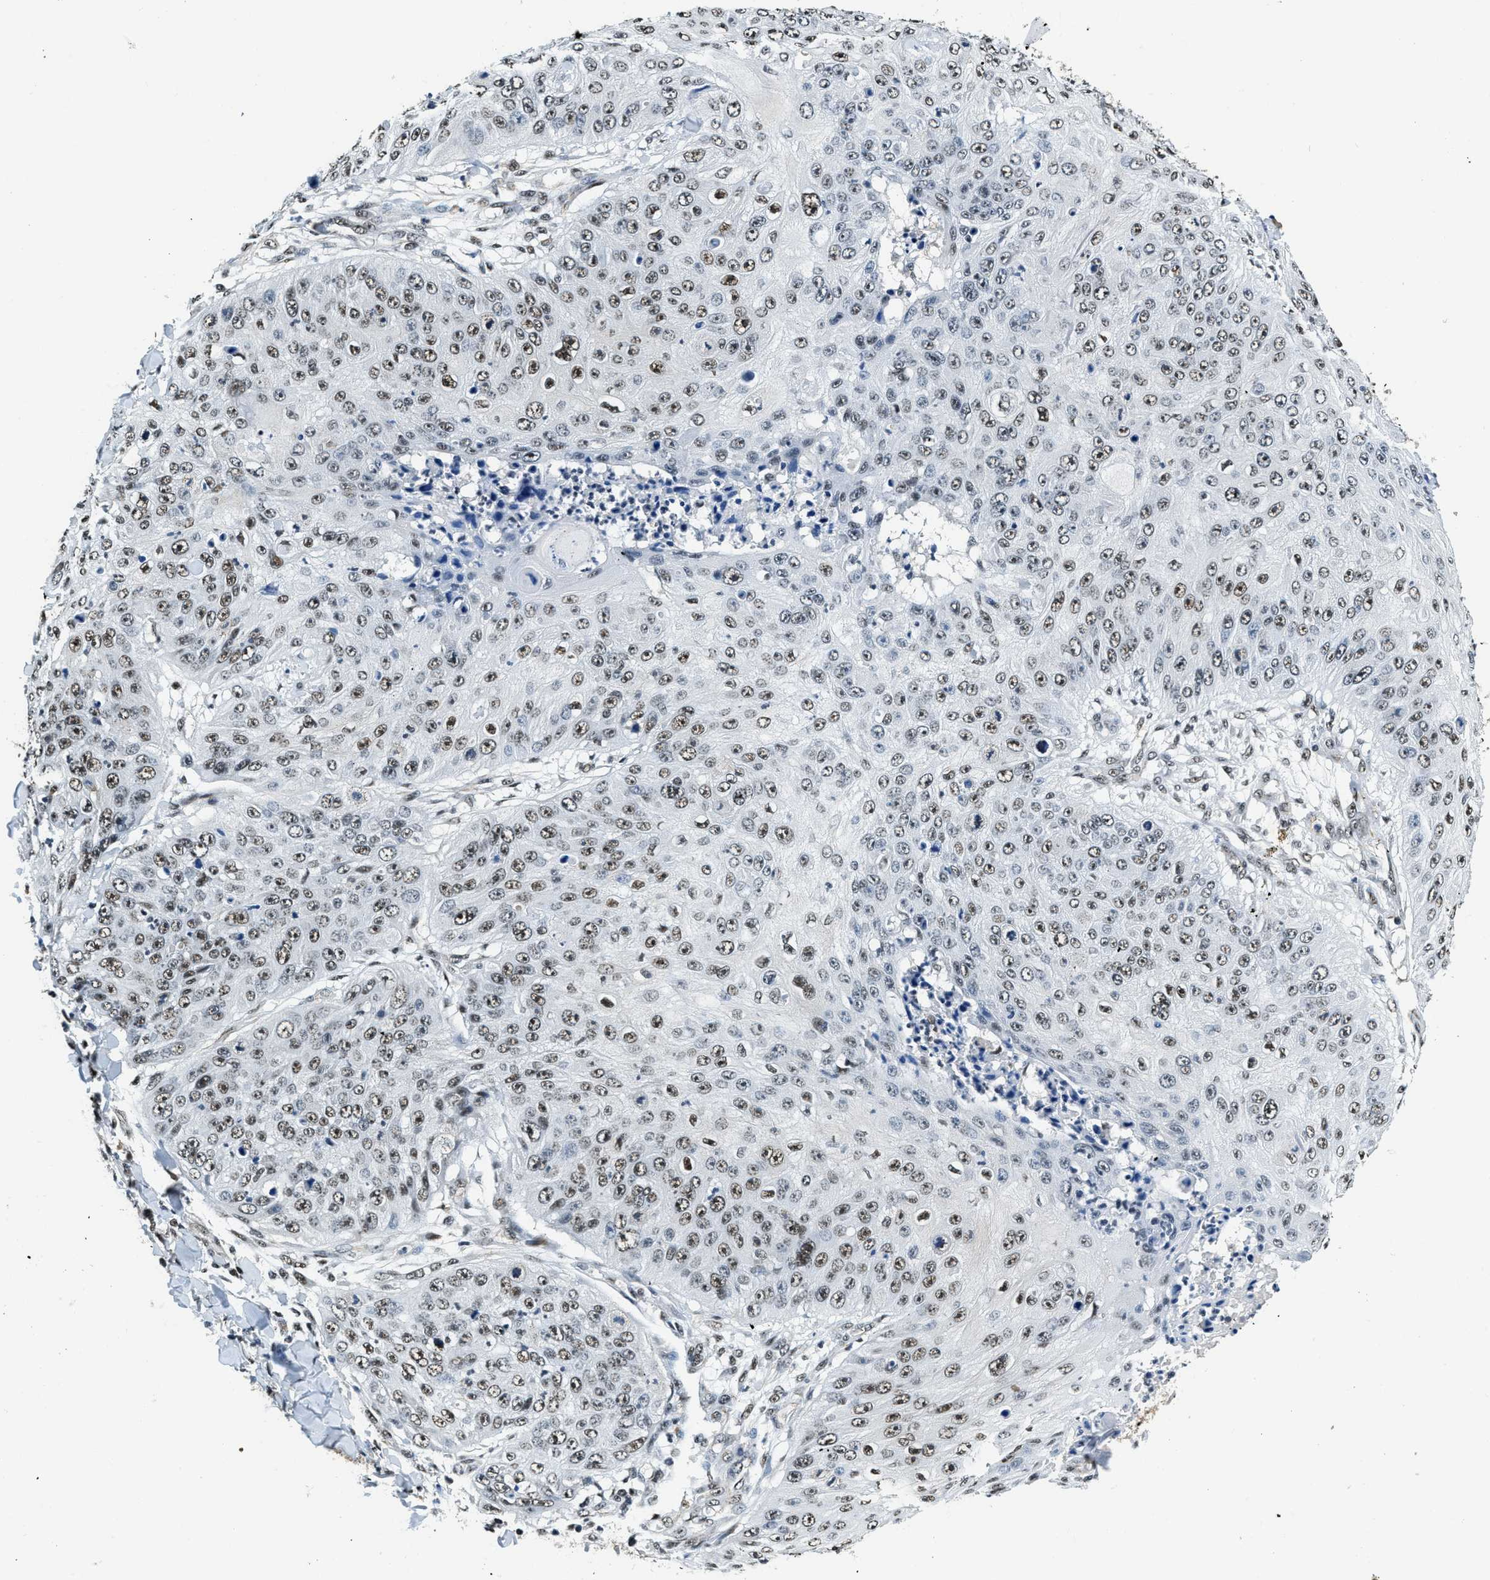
{"staining": {"intensity": "moderate", "quantity": ">75%", "location": "nuclear"}, "tissue": "skin cancer", "cell_type": "Tumor cells", "image_type": "cancer", "snomed": [{"axis": "morphology", "description": "Squamous cell carcinoma, NOS"}, {"axis": "topography", "description": "Skin"}], "caption": "An image showing moderate nuclear expression in about >75% of tumor cells in skin cancer (squamous cell carcinoma), as visualized by brown immunohistochemical staining.", "gene": "CCNE1", "patient": {"sex": "female", "age": 80}}